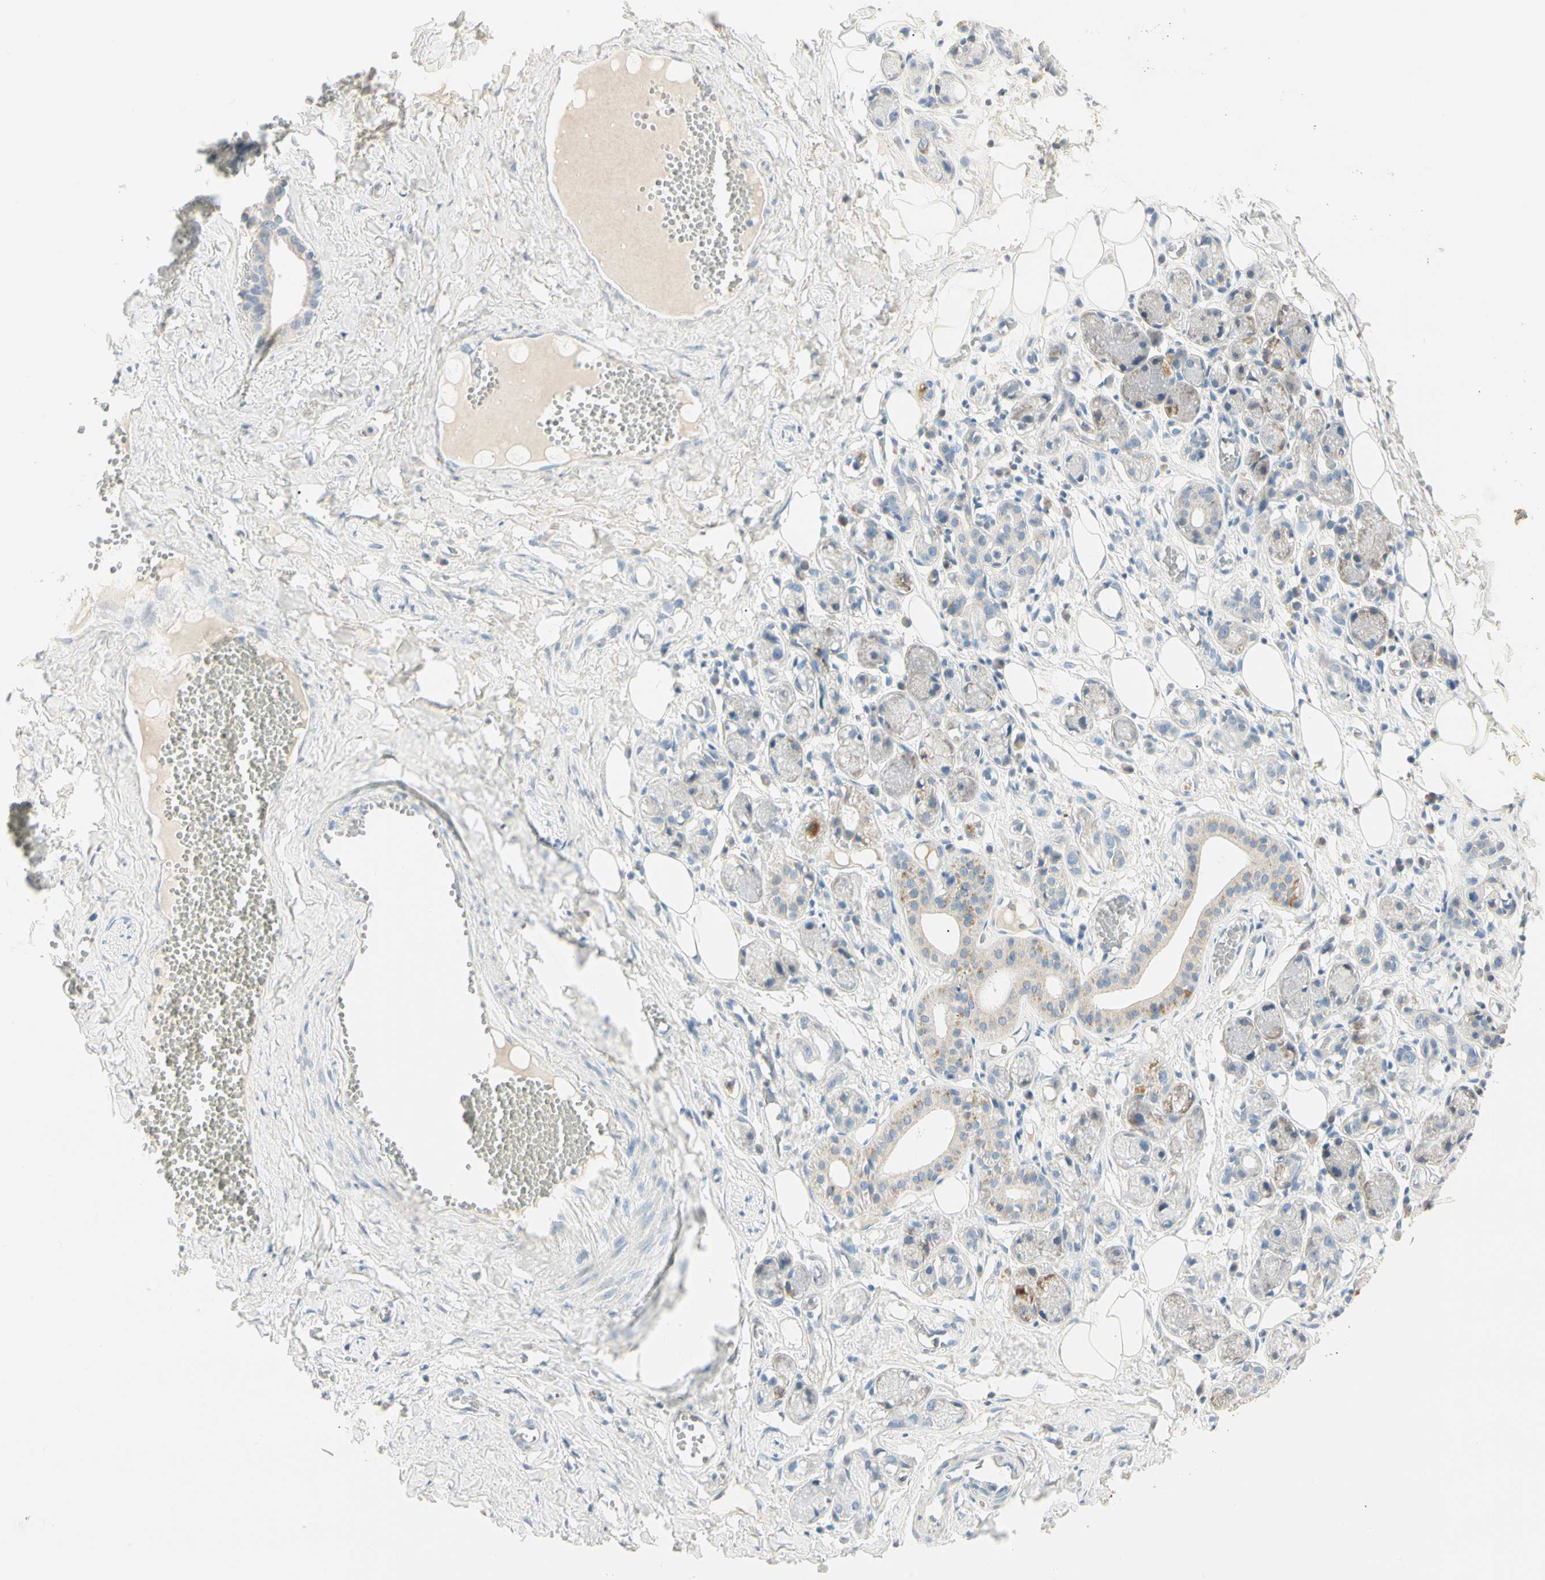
{"staining": {"intensity": "negative", "quantity": "none", "location": "none"}, "tissue": "adipose tissue", "cell_type": "Adipocytes", "image_type": "normal", "snomed": [{"axis": "morphology", "description": "Normal tissue, NOS"}, {"axis": "morphology", "description": "Inflammation, NOS"}, {"axis": "topography", "description": "Vascular tissue"}, {"axis": "topography", "description": "Salivary gland"}], "caption": "High magnification brightfield microscopy of normal adipose tissue stained with DAB (brown) and counterstained with hematoxylin (blue): adipocytes show no significant positivity. (IHC, brightfield microscopy, high magnification).", "gene": "ALDH18A1", "patient": {"sex": "female", "age": 75}}